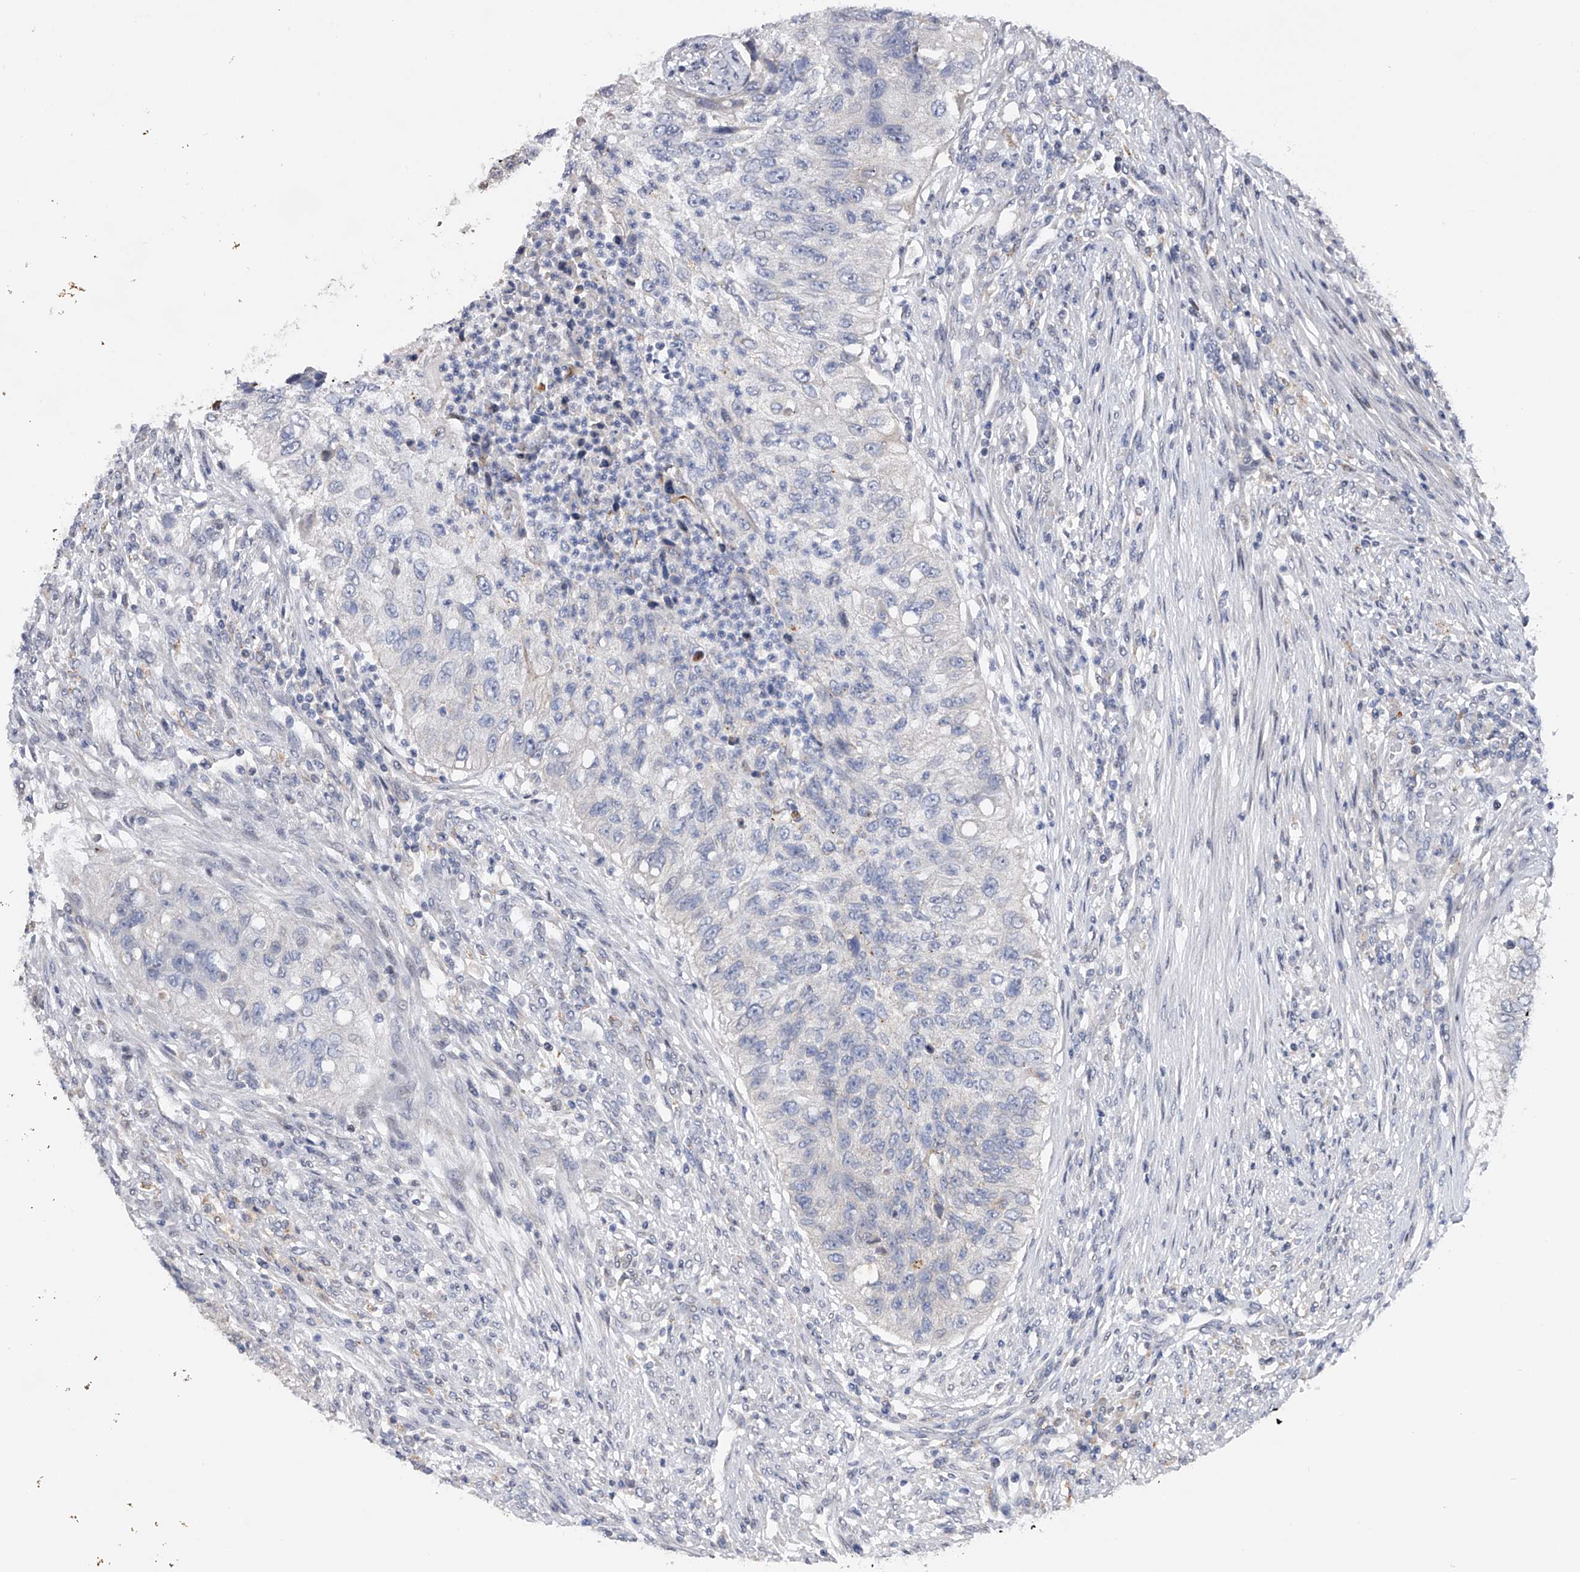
{"staining": {"intensity": "negative", "quantity": "none", "location": "none"}, "tissue": "urothelial cancer", "cell_type": "Tumor cells", "image_type": "cancer", "snomed": [{"axis": "morphology", "description": "Urothelial carcinoma, High grade"}, {"axis": "topography", "description": "Urinary bladder"}], "caption": "DAB (3,3'-diaminobenzidine) immunohistochemical staining of high-grade urothelial carcinoma reveals no significant positivity in tumor cells.", "gene": "RWDD2A", "patient": {"sex": "female", "age": 60}}